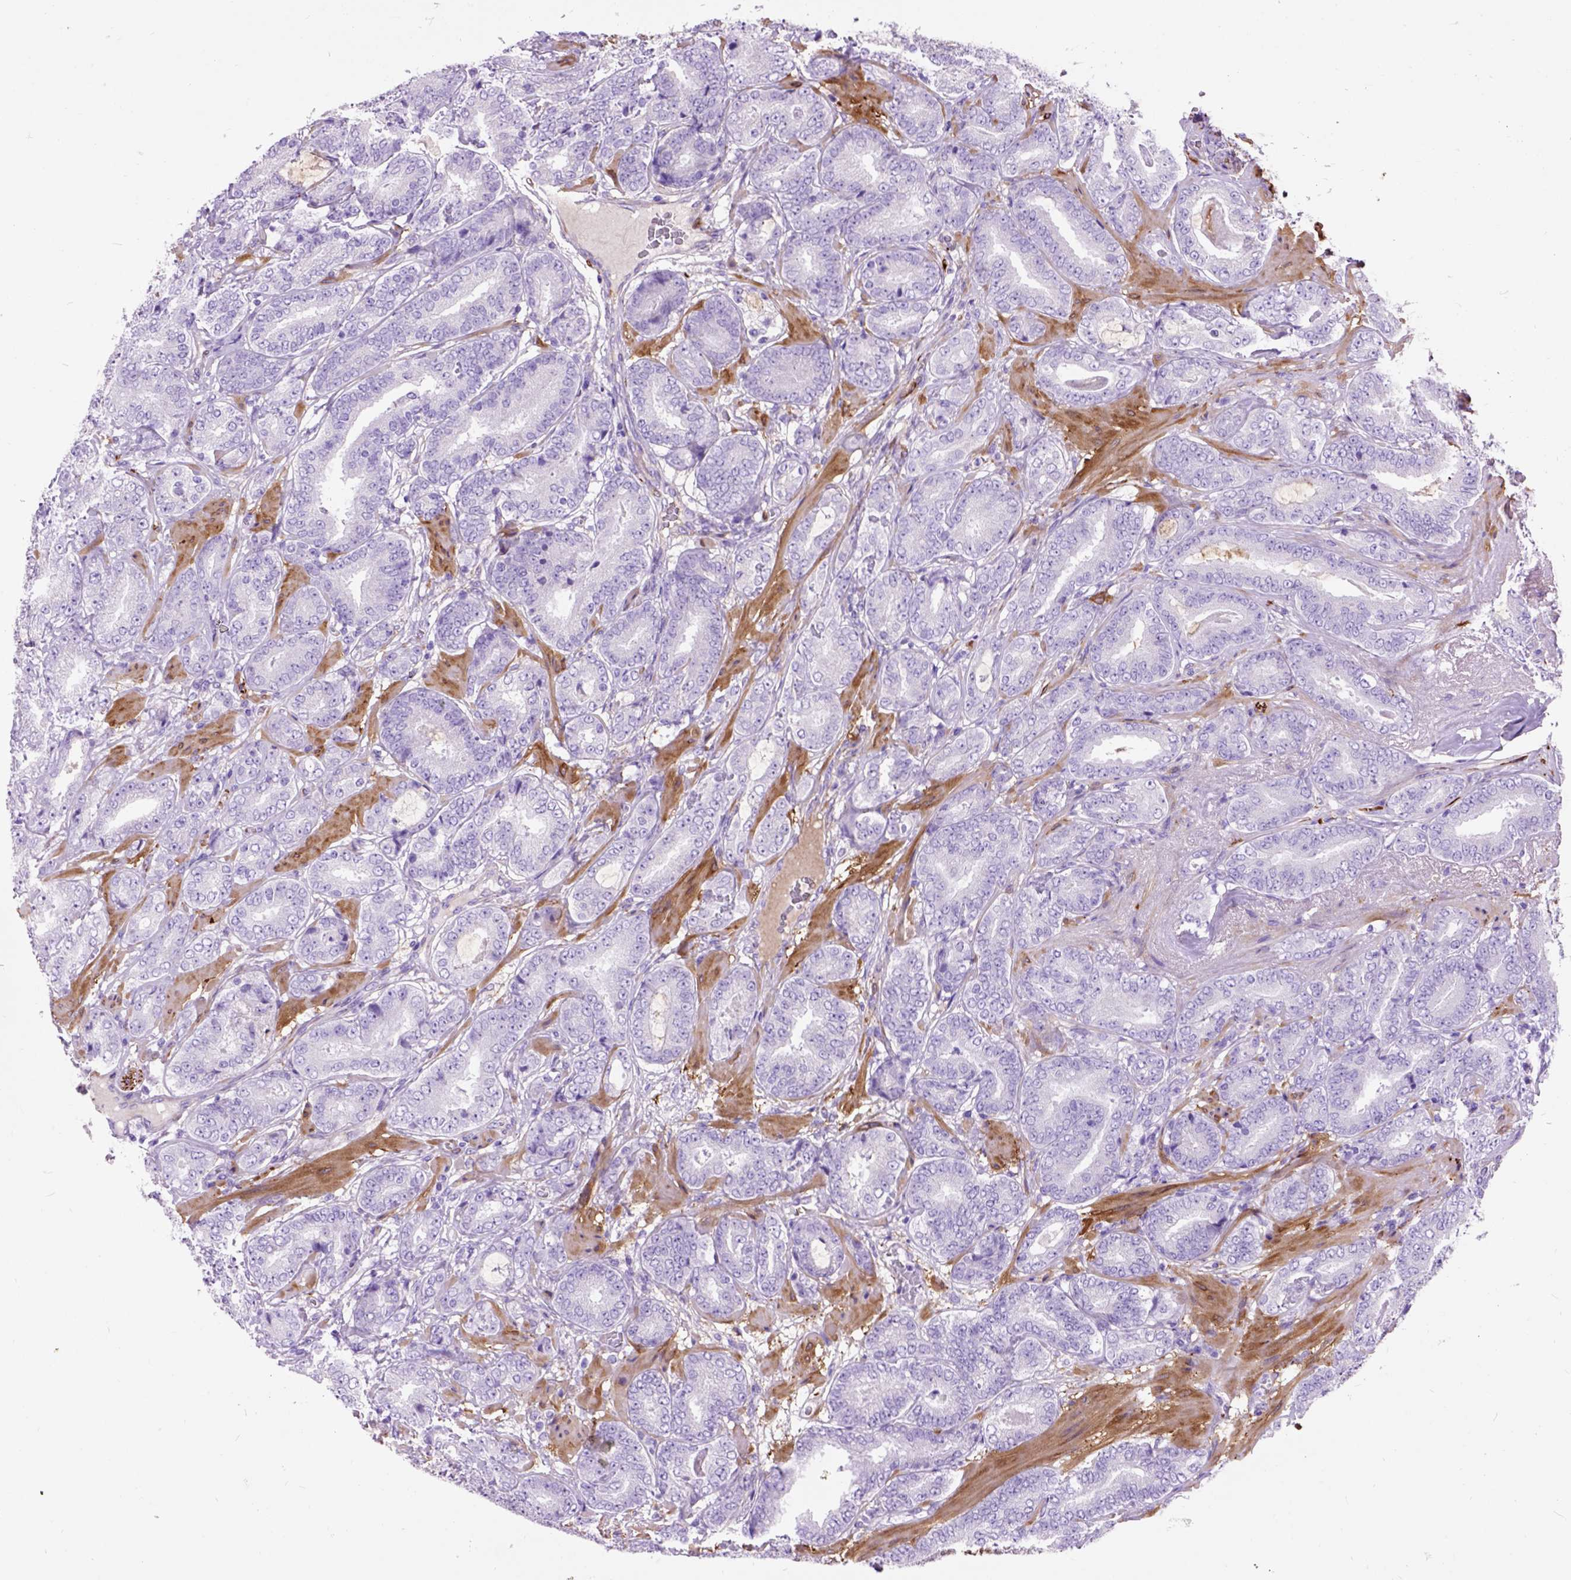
{"staining": {"intensity": "negative", "quantity": "none", "location": "none"}, "tissue": "prostate cancer", "cell_type": "Tumor cells", "image_type": "cancer", "snomed": [{"axis": "morphology", "description": "Adenocarcinoma, Low grade"}, {"axis": "topography", "description": "Prostate"}], "caption": "This photomicrograph is of prostate low-grade adenocarcinoma stained with IHC to label a protein in brown with the nuclei are counter-stained blue. There is no expression in tumor cells. Brightfield microscopy of IHC stained with DAB (brown) and hematoxylin (blue), captured at high magnification.", "gene": "MAPT", "patient": {"sex": "male", "age": 60}}